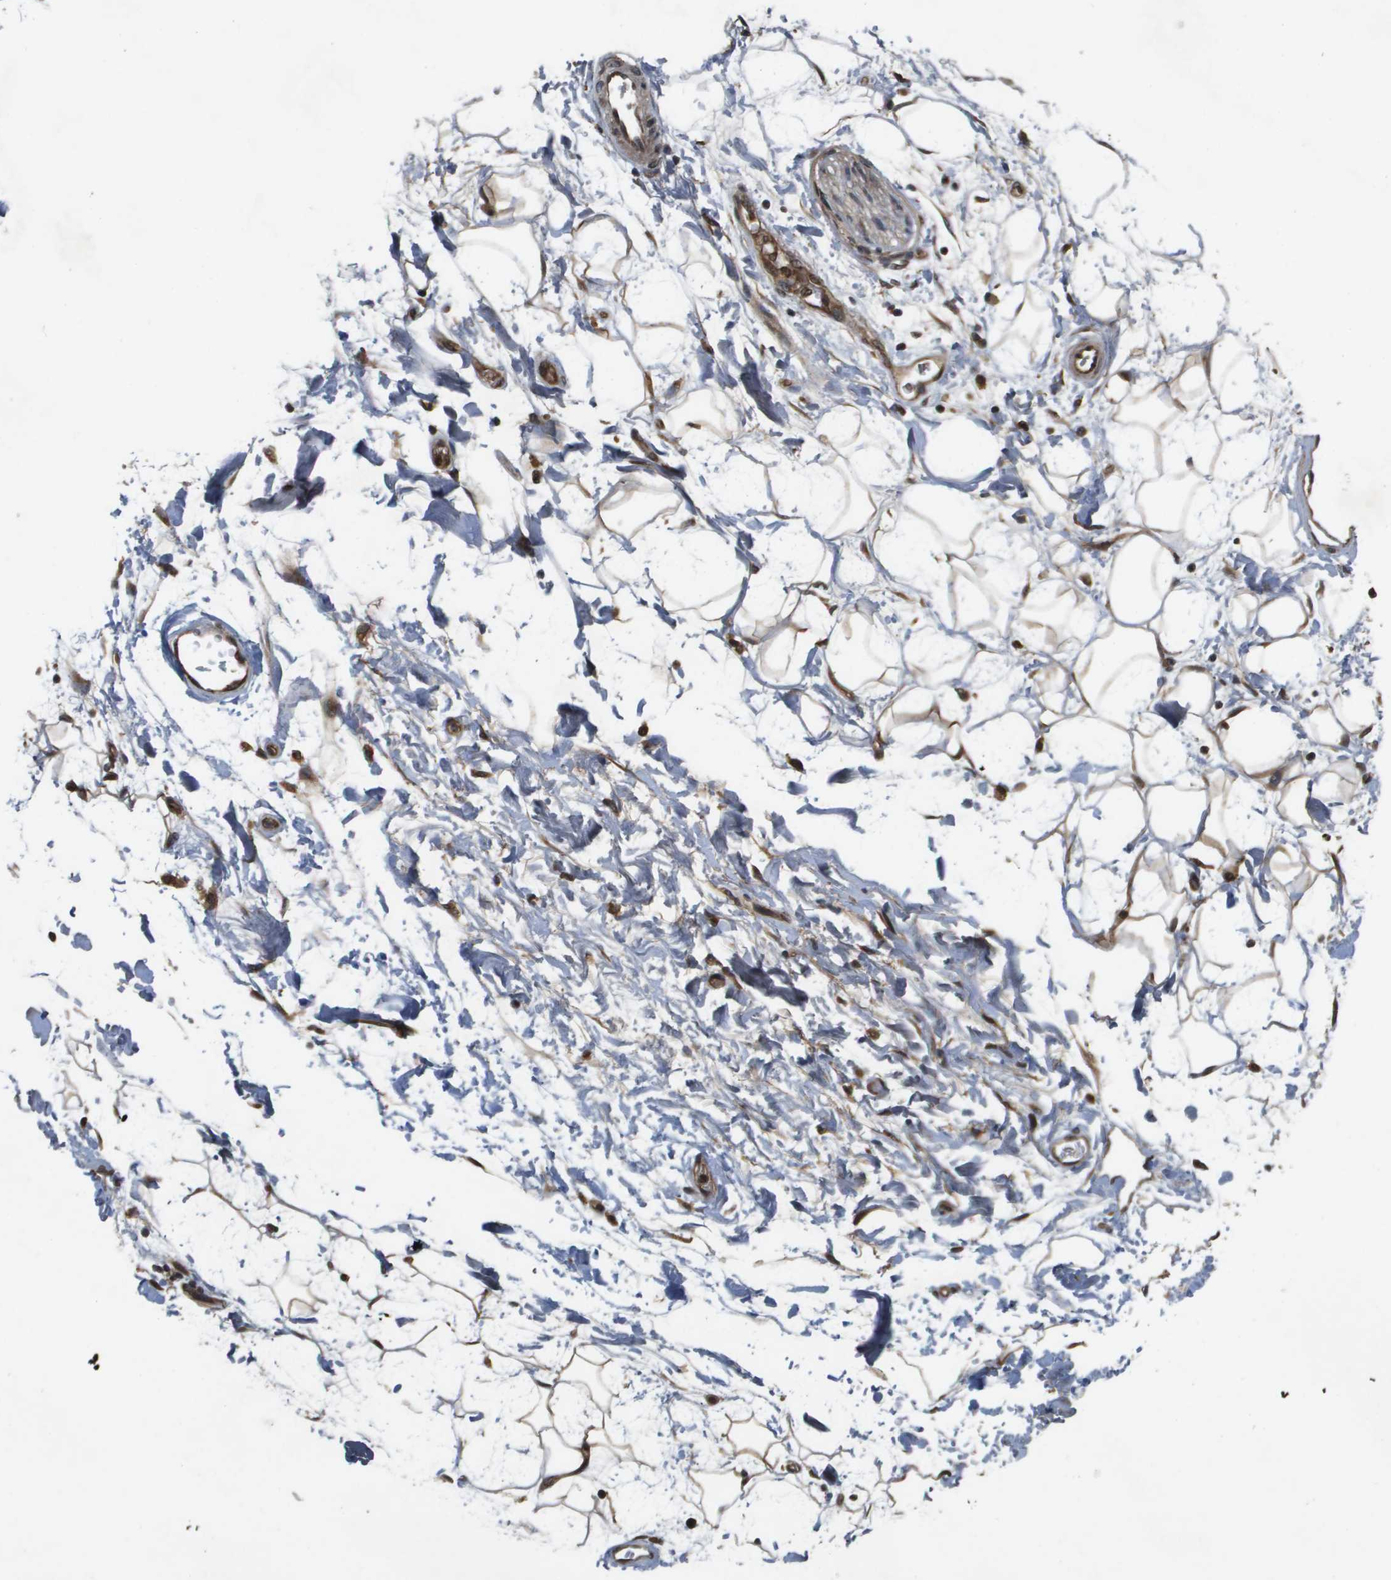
{"staining": {"intensity": "moderate", "quantity": ">75%", "location": "cytoplasmic/membranous"}, "tissue": "adipose tissue", "cell_type": "Adipocytes", "image_type": "normal", "snomed": [{"axis": "morphology", "description": "Normal tissue, NOS"}, {"axis": "topography", "description": "Soft tissue"}], "caption": "Immunohistochemical staining of normal adipose tissue exhibits moderate cytoplasmic/membranous protein positivity in approximately >75% of adipocytes.", "gene": "SPTLC1", "patient": {"sex": "male", "age": 72}}